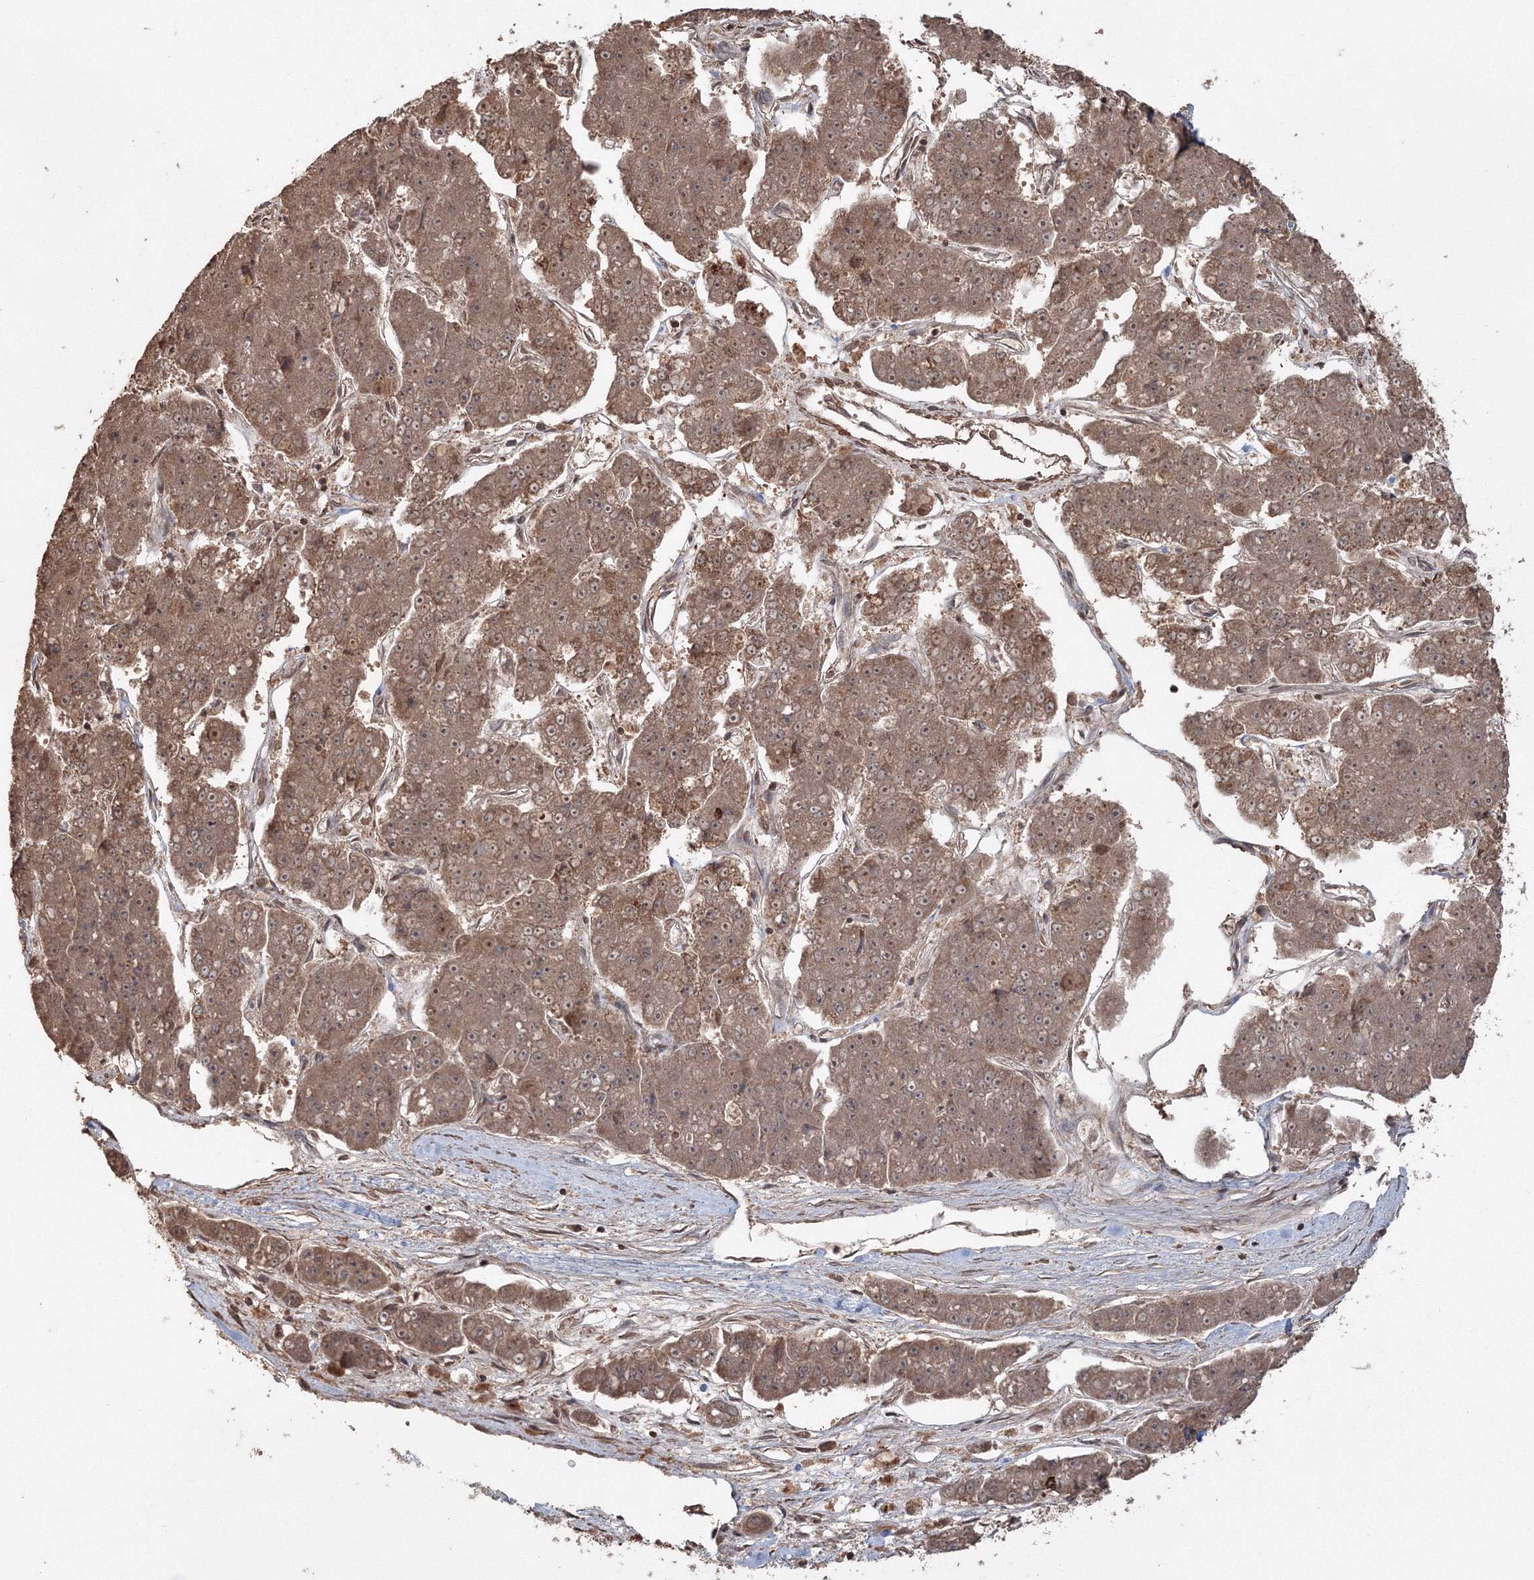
{"staining": {"intensity": "moderate", "quantity": ">75%", "location": "cytoplasmic/membranous"}, "tissue": "pancreatic cancer", "cell_type": "Tumor cells", "image_type": "cancer", "snomed": [{"axis": "morphology", "description": "Adenocarcinoma, NOS"}, {"axis": "topography", "description": "Pancreas"}], "caption": "This is an image of IHC staining of adenocarcinoma (pancreatic), which shows moderate positivity in the cytoplasmic/membranous of tumor cells.", "gene": "CCDC122", "patient": {"sex": "male", "age": 50}}